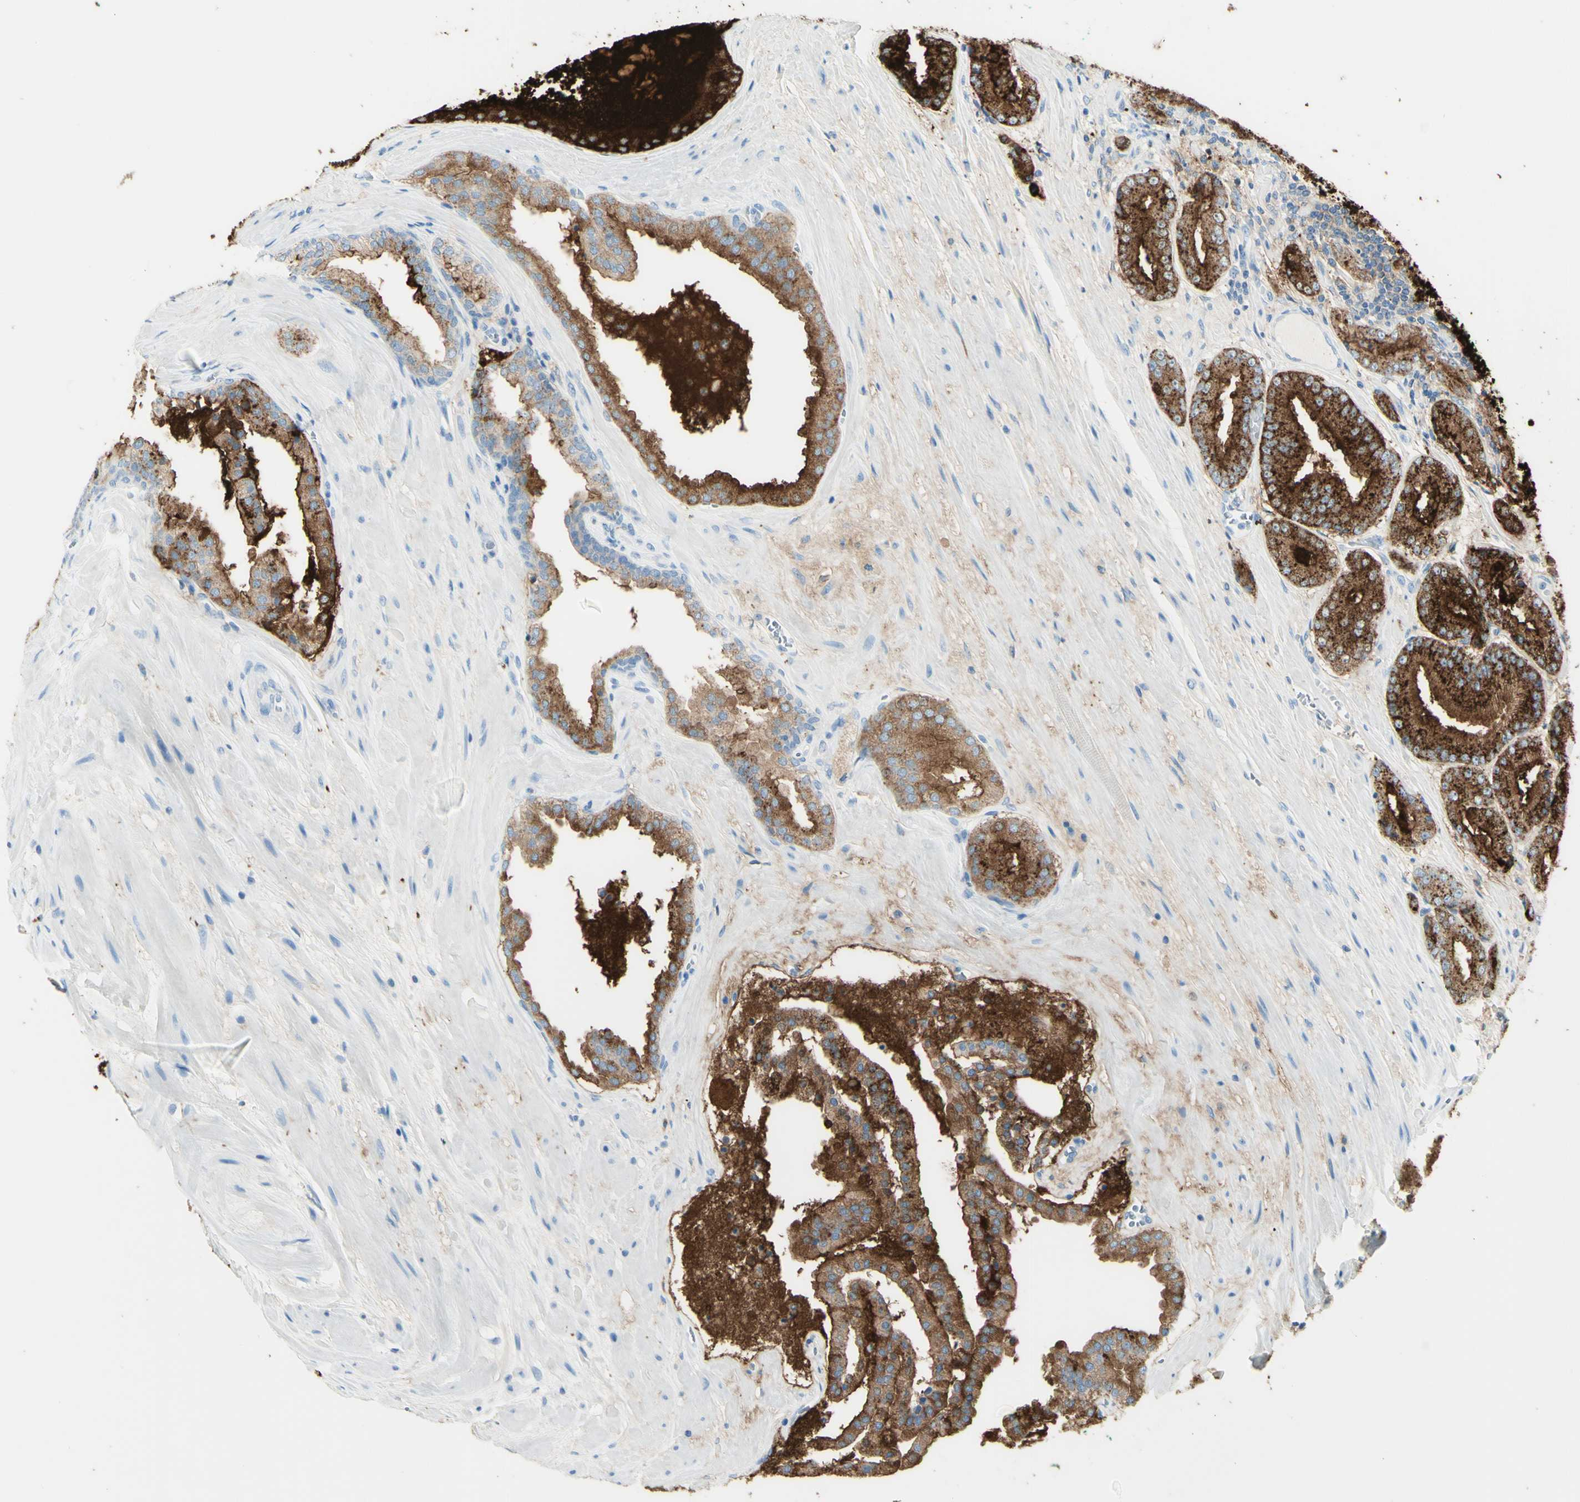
{"staining": {"intensity": "strong", "quantity": ">75%", "location": "cytoplasmic/membranous"}, "tissue": "prostate cancer", "cell_type": "Tumor cells", "image_type": "cancer", "snomed": [{"axis": "morphology", "description": "Adenocarcinoma, High grade"}, {"axis": "topography", "description": "Prostate"}], "caption": "Prostate cancer (high-grade adenocarcinoma) stained with IHC exhibits strong cytoplasmic/membranous expression in about >75% of tumor cells.", "gene": "TSPAN1", "patient": {"sex": "male", "age": 59}}